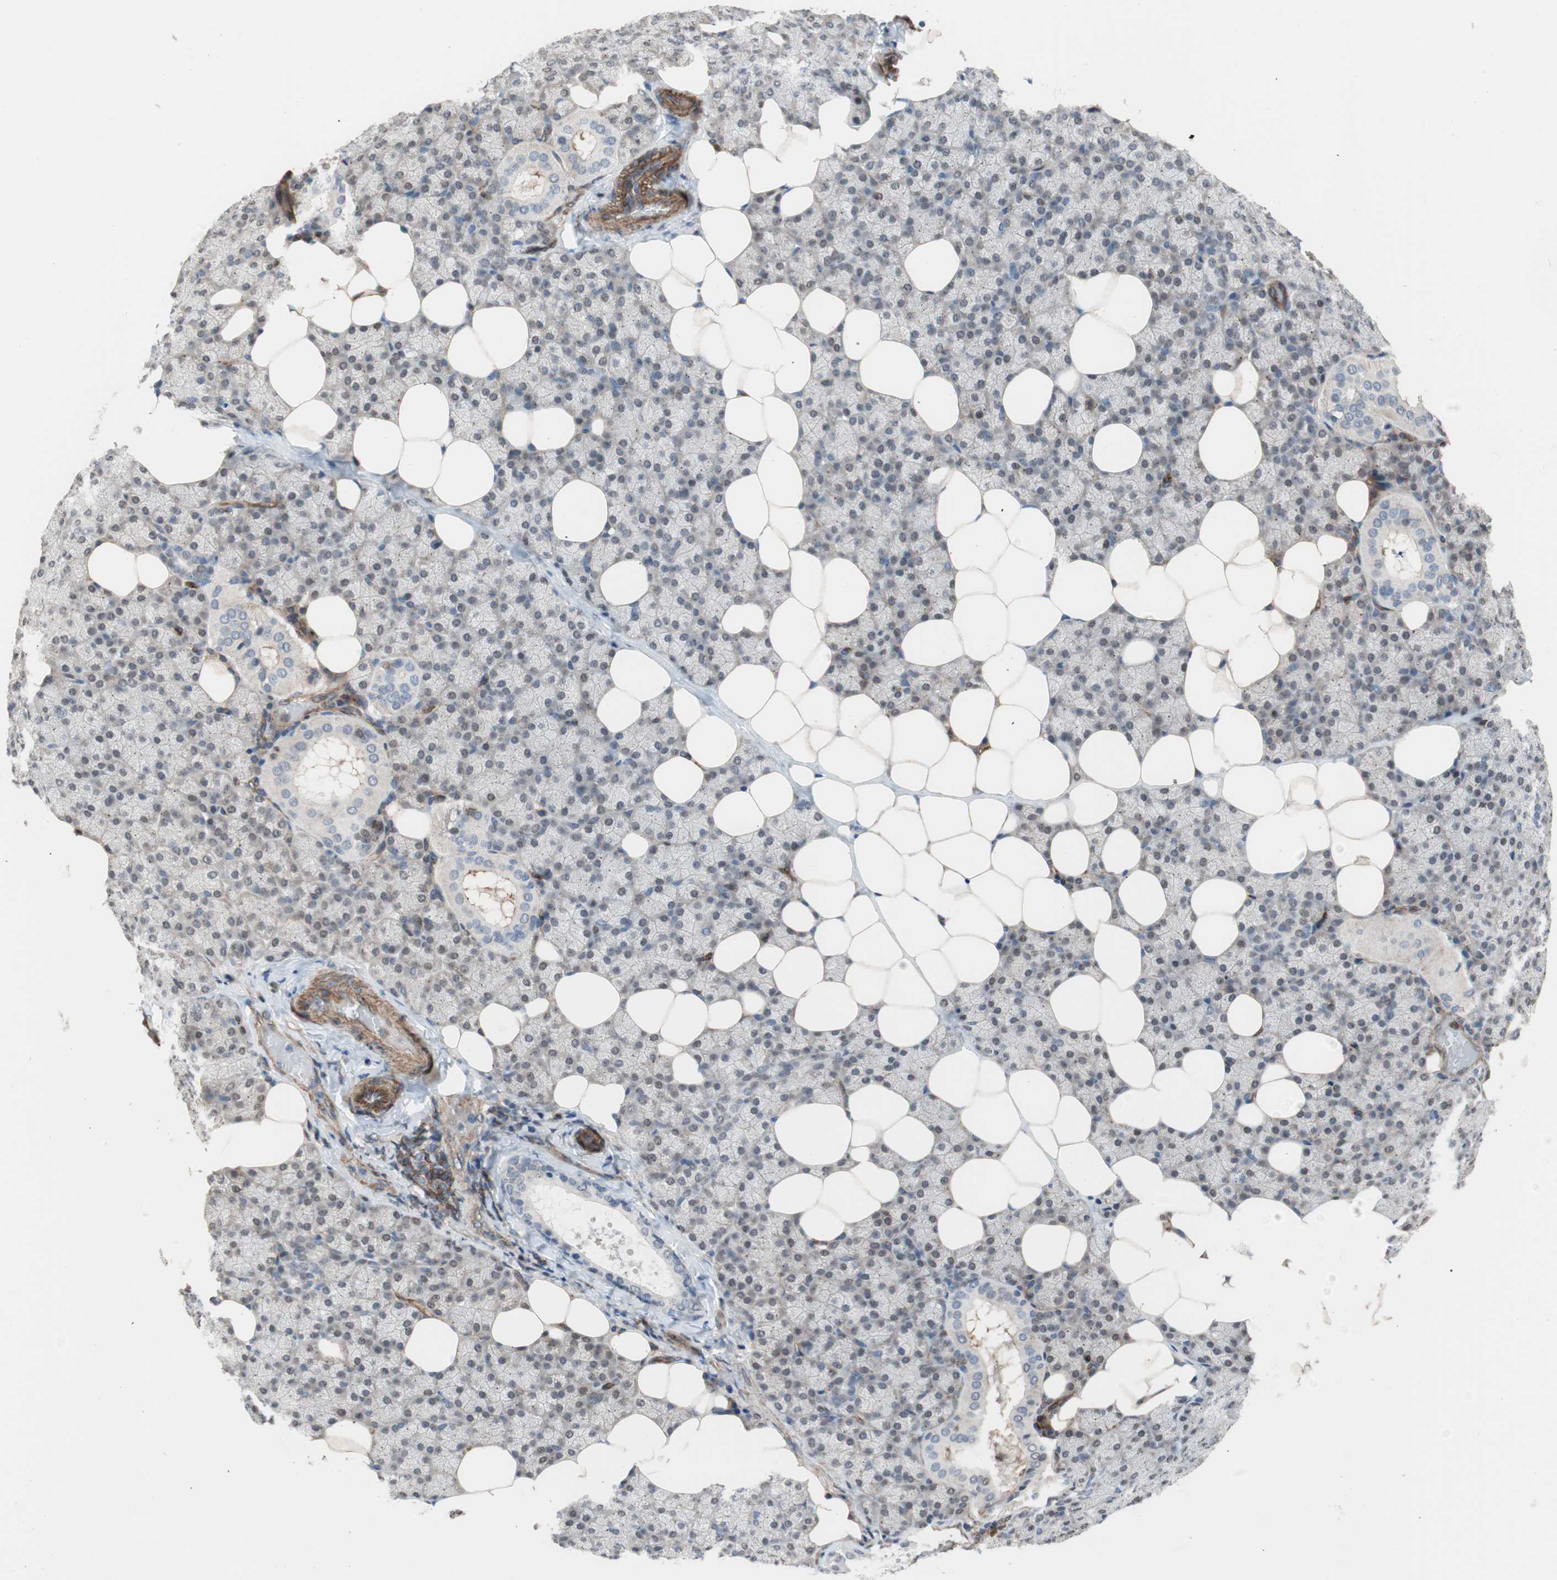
{"staining": {"intensity": "moderate", "quantity": "<25%", "location": "nuclear"}, "tissue": "salivary gland", "cell_type": "Glandular cells", "image_type": "normal", "snomed": [{"axis": "morphology", "description": "Normal tissue, NOS"}, {"axis": "topography", "description": "Lymph node"}, {"axis": "topography", "description": "Salivary gland"}], "caption": "Brown immunohistochemical staining in benign human salivary gland shows moderate nuclear staining in approximately <25% of glandular cells. (IHC, brightfield microscopy, high magnification).", "gene": "GRHL1", "patient": {"sex": "male", "age": 8}}